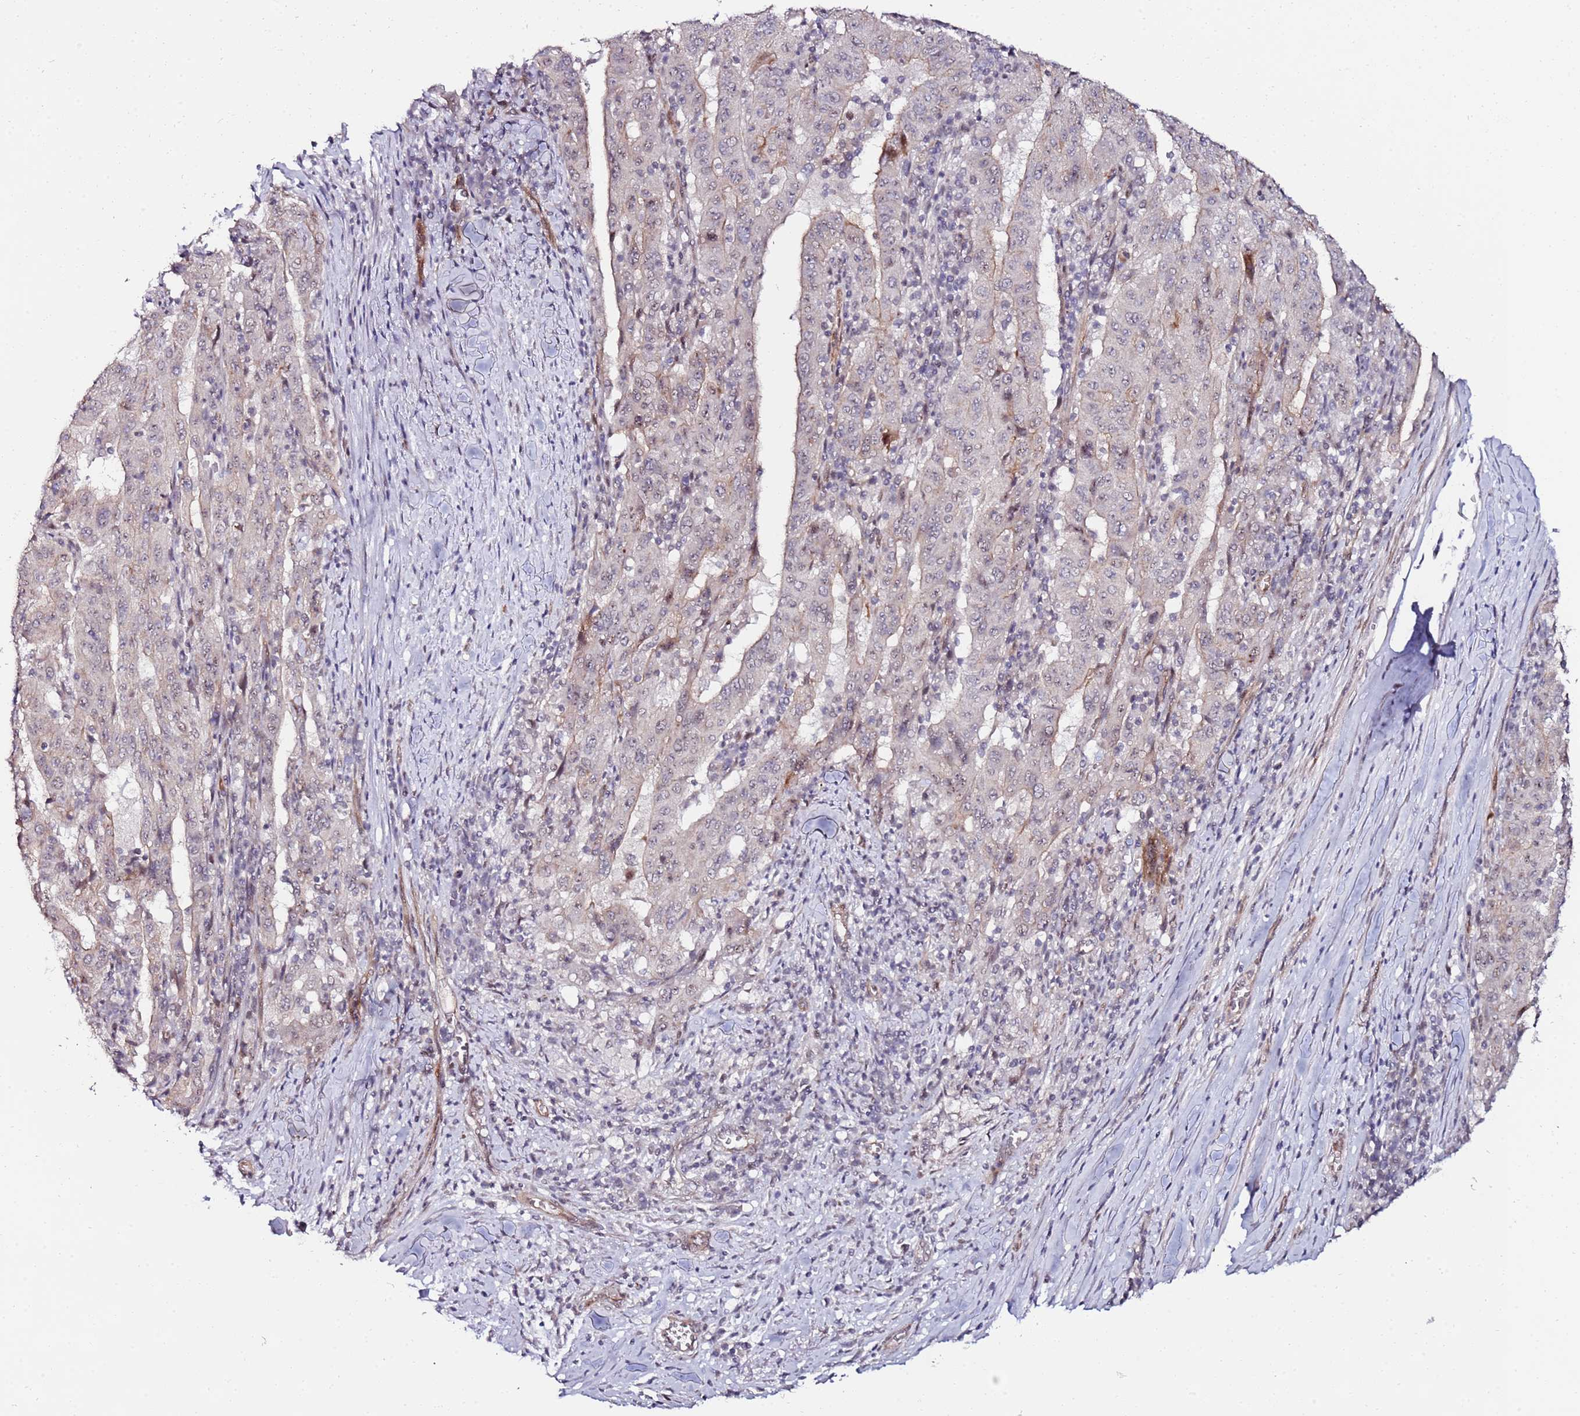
{"staining": {"intensity": "weak", "quantity": "<25%", "location": "nuclear"}, "tissue": "pancreatic cancer", "cell_type": "Tumor cells", "image_type": "cancer", "snomed": [{"axis": "morphology", "description": "Adenocarcinoma, NOS"}, {"axis": "topography", "description": "Pancreas"}], "caption": "Pancreatic cancer (adenocarcinoma) was stained to show a protein in brown. There is no significant expression in tumor cells.", "gene": "DUSP28", "patient": {"sex": "male", "age": 63}}